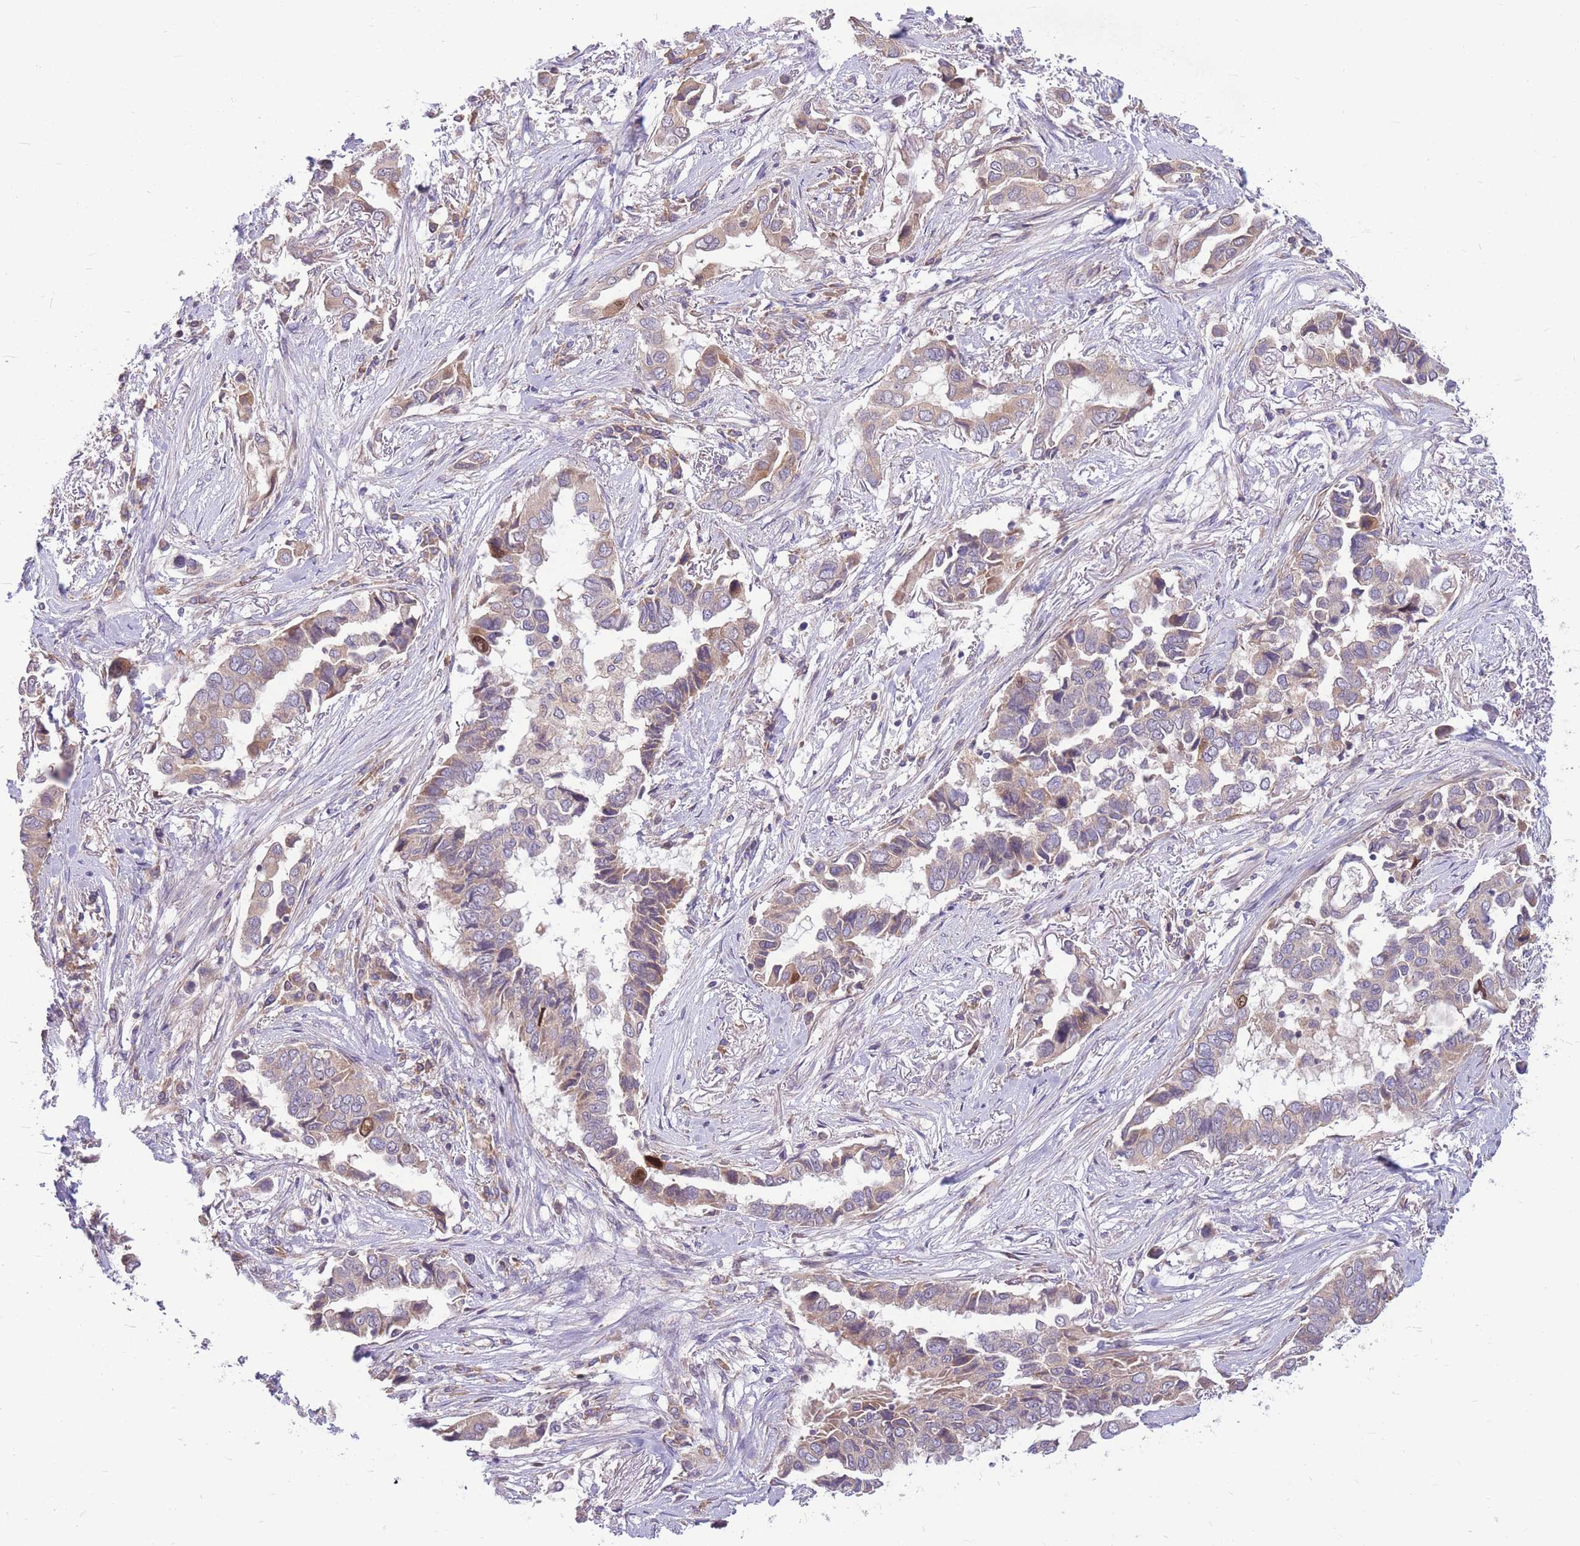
{"staining": {"intensity": "weak", "quantity": ">75%", "location": "cytoplasmic/membranous"}, "tissue": "lung cancer", "cell_type": "Tumor cells", "image_type": "cancer", "snomed": [{"axis": "morphology", "description": "Adenocarcinoma, NOS"}, {"axis": "topography", "description": "Lung"}], "caption": "This image exhibits IHC staining of human lung cancer (adenocarcinoma), with low weak cytoplasmic/membranous expression in about >75% of tumor cells.", "gene": "GMNN", "patient": {"sex": "female", "age": 76}}